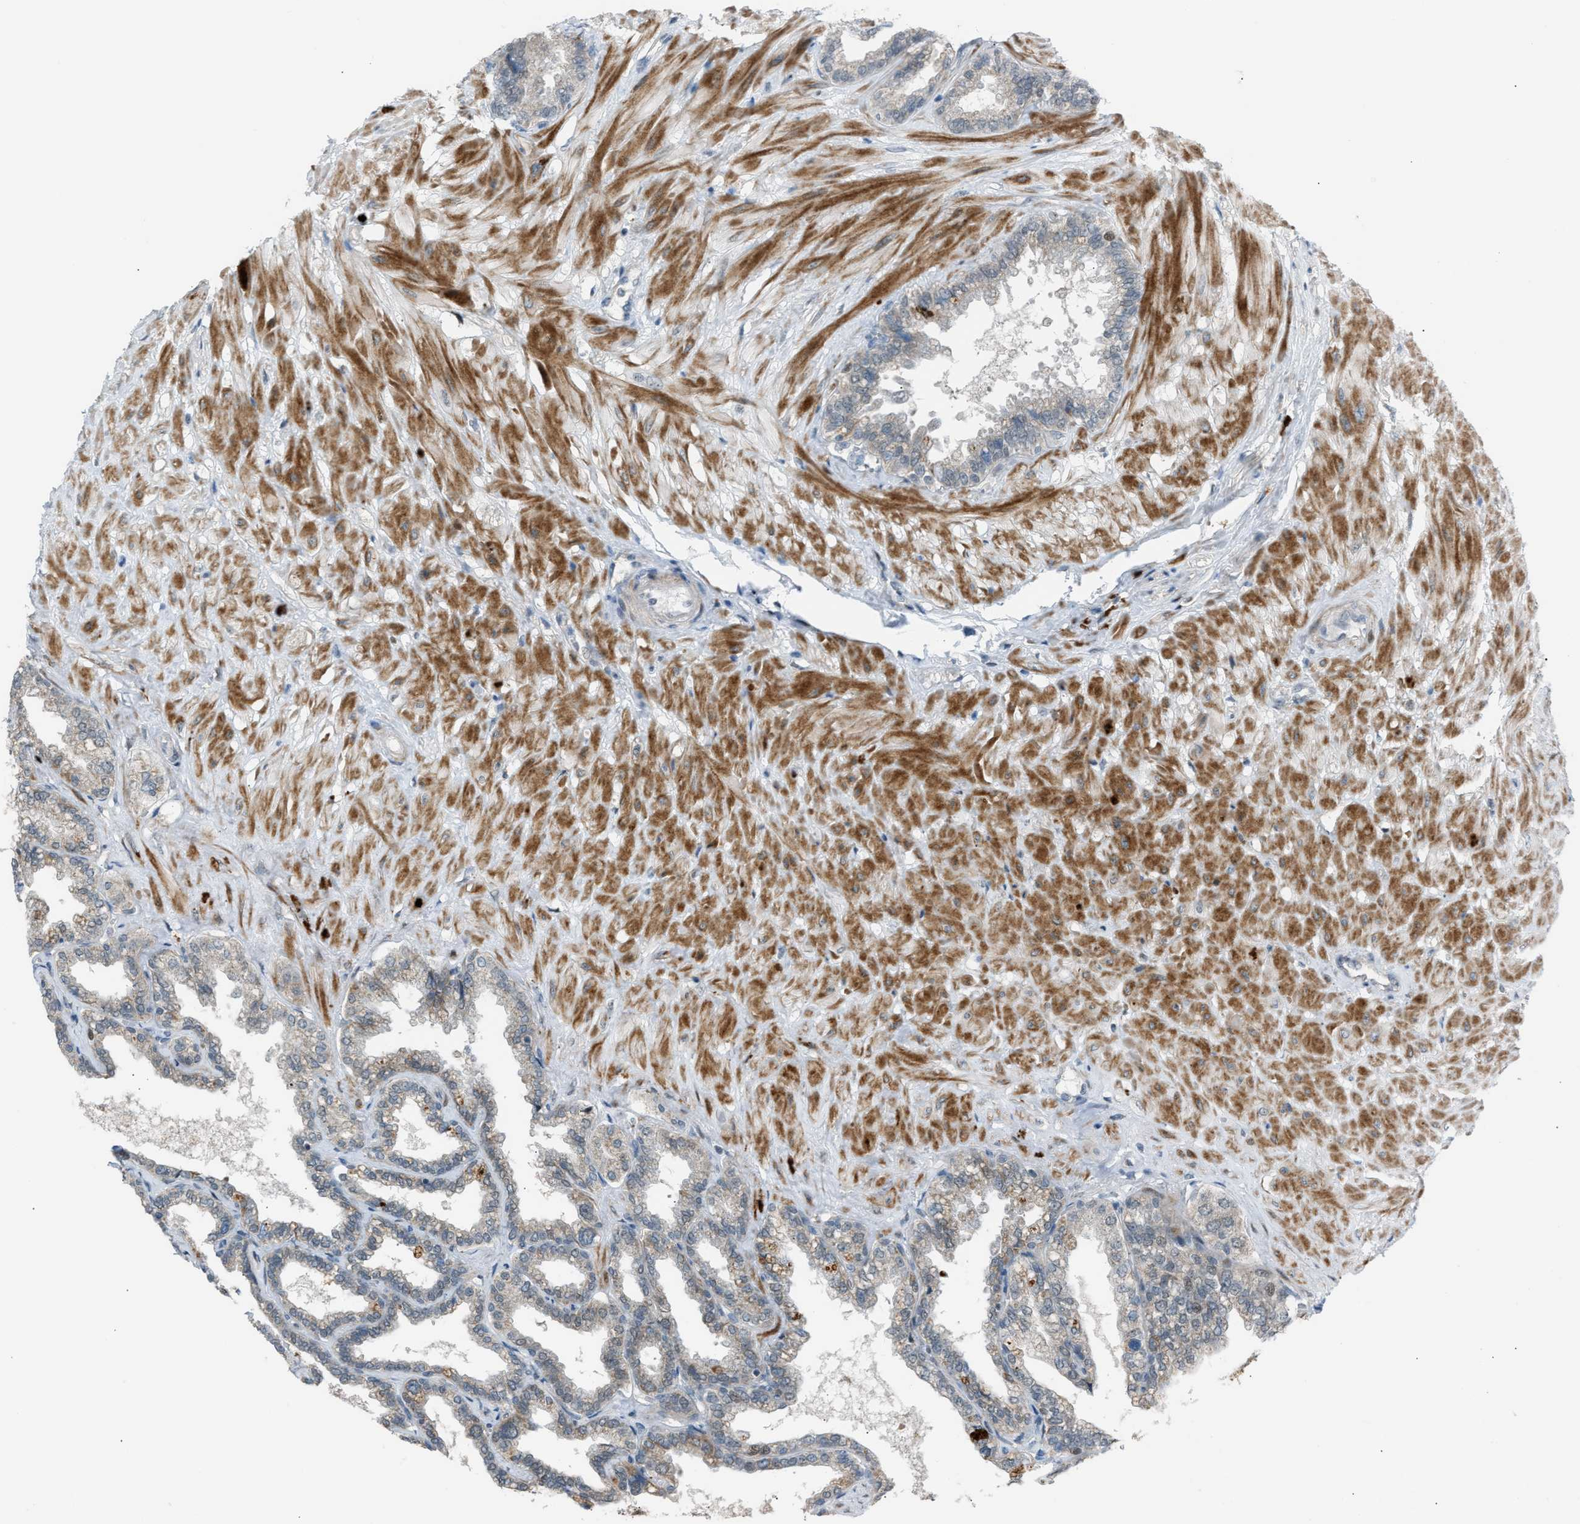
{"staining": {"intensity": "strong", "quantity": "25%-75%", "location": "cytoplasmic/membranous"}, "tissue": "seminal vesicle", "cell_type": "Glandular cells", "image_type": "normal", "snomed": [{"axis": "morphology", "description": "Normal tissue, NOS"}, {"axis": "topography", "description": "Seminal veicle"}], "caption": "Brown immunohistochemical staining in unremarkable seminal vesicle exhibits strong cytoplasmic/membranous positivity in approximately 25%-75% of glandular cells.", "gene": "VPS41", "patient": {"sex": "male", "age": 46}}